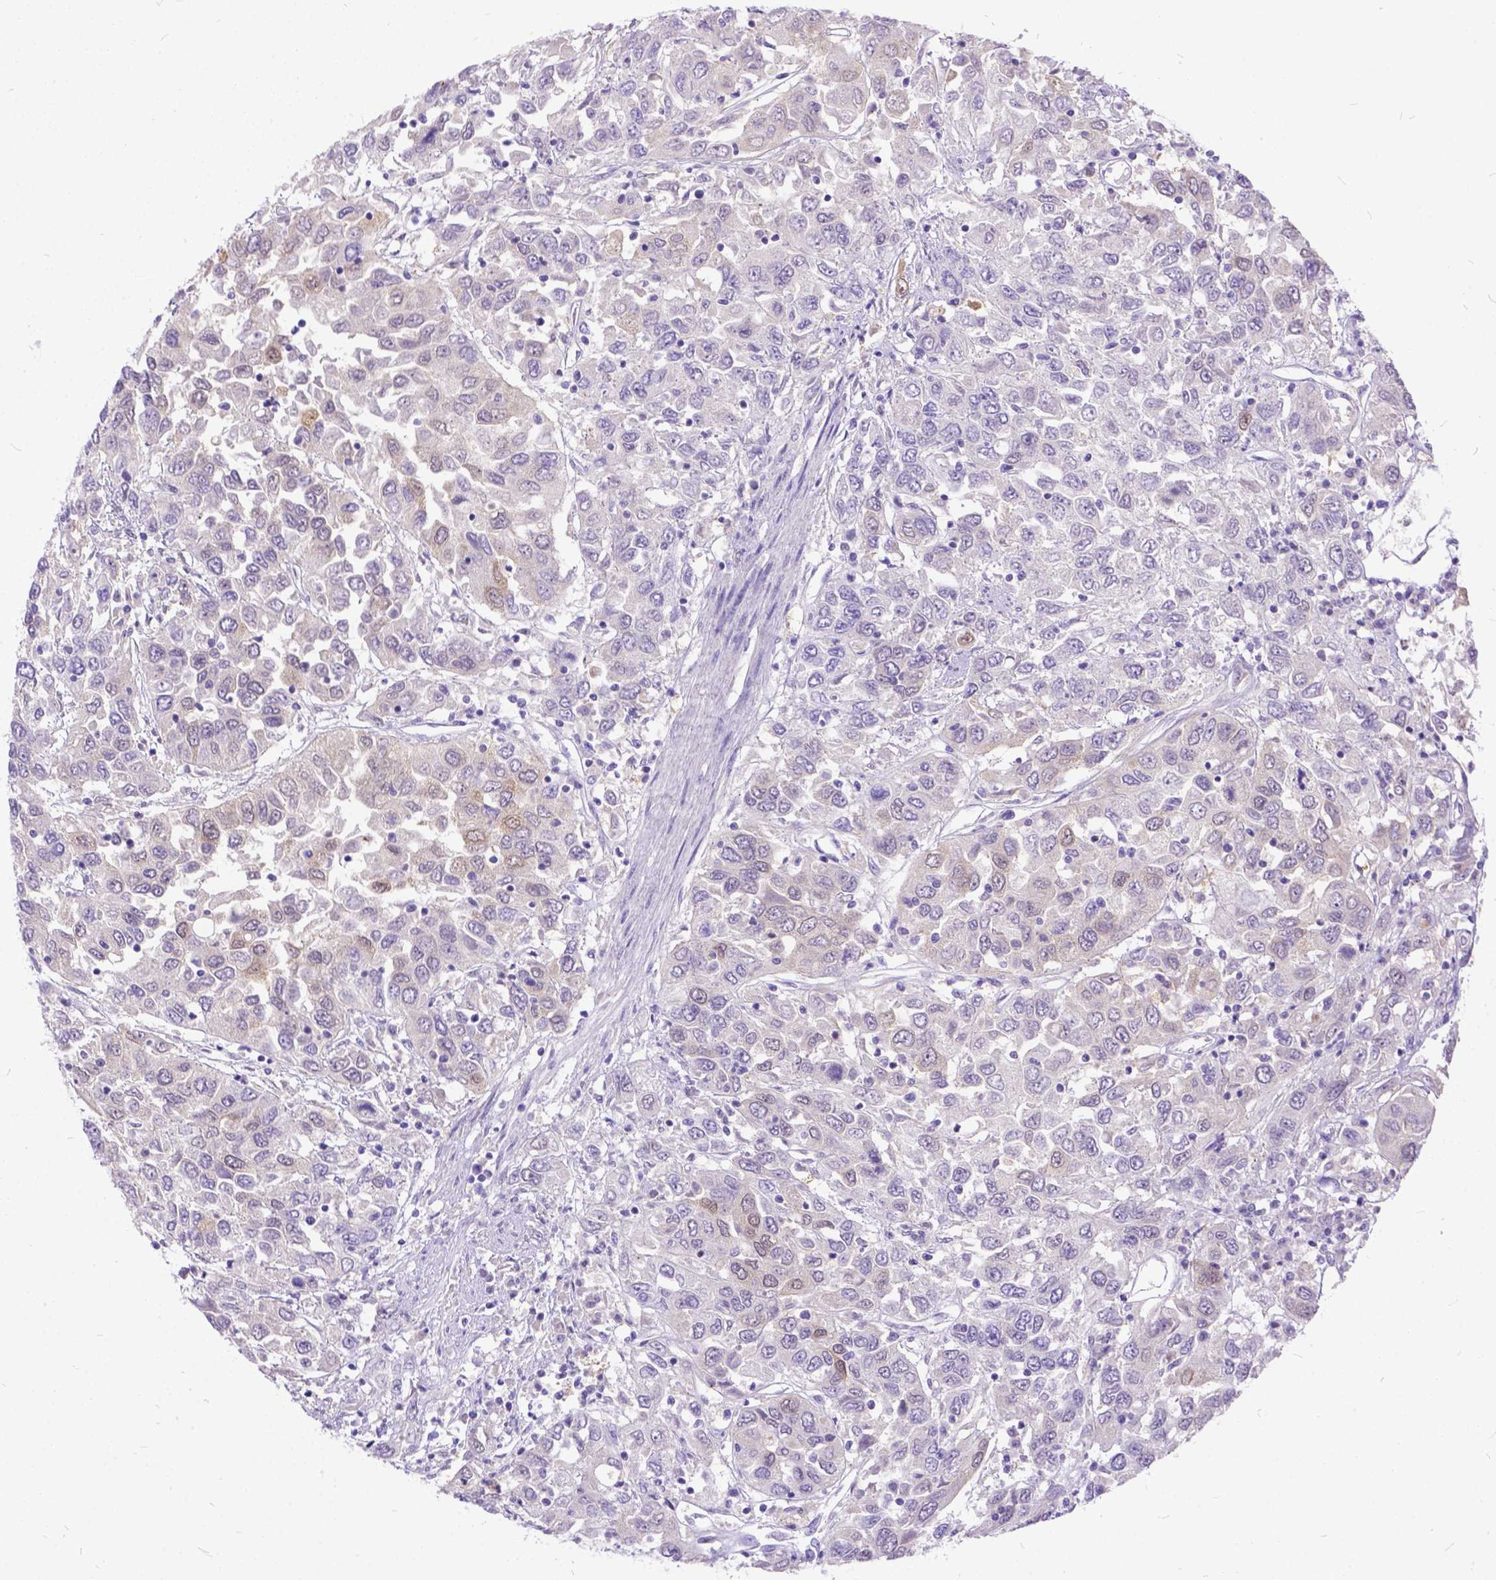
{"staining": {"intensity": "weak", "quantity": "<25%", "location": "cytoplasmic/membranous"}, "tissue": "urothelial cancer", "cell_type": "Tumor cells", "image_type": "cancer", "snomed": [{"axis": "morphology", "description": "Urothelial carcinoma, High grade"}, {"axis": "topography", "description": "Urinary bladder"}], "caption": "IHC of urothelial carcinoma (high-grade) shows no staining in tumor cells.", "gene": "TMEM169", "patient": {"sex": "male", "age": 76}}